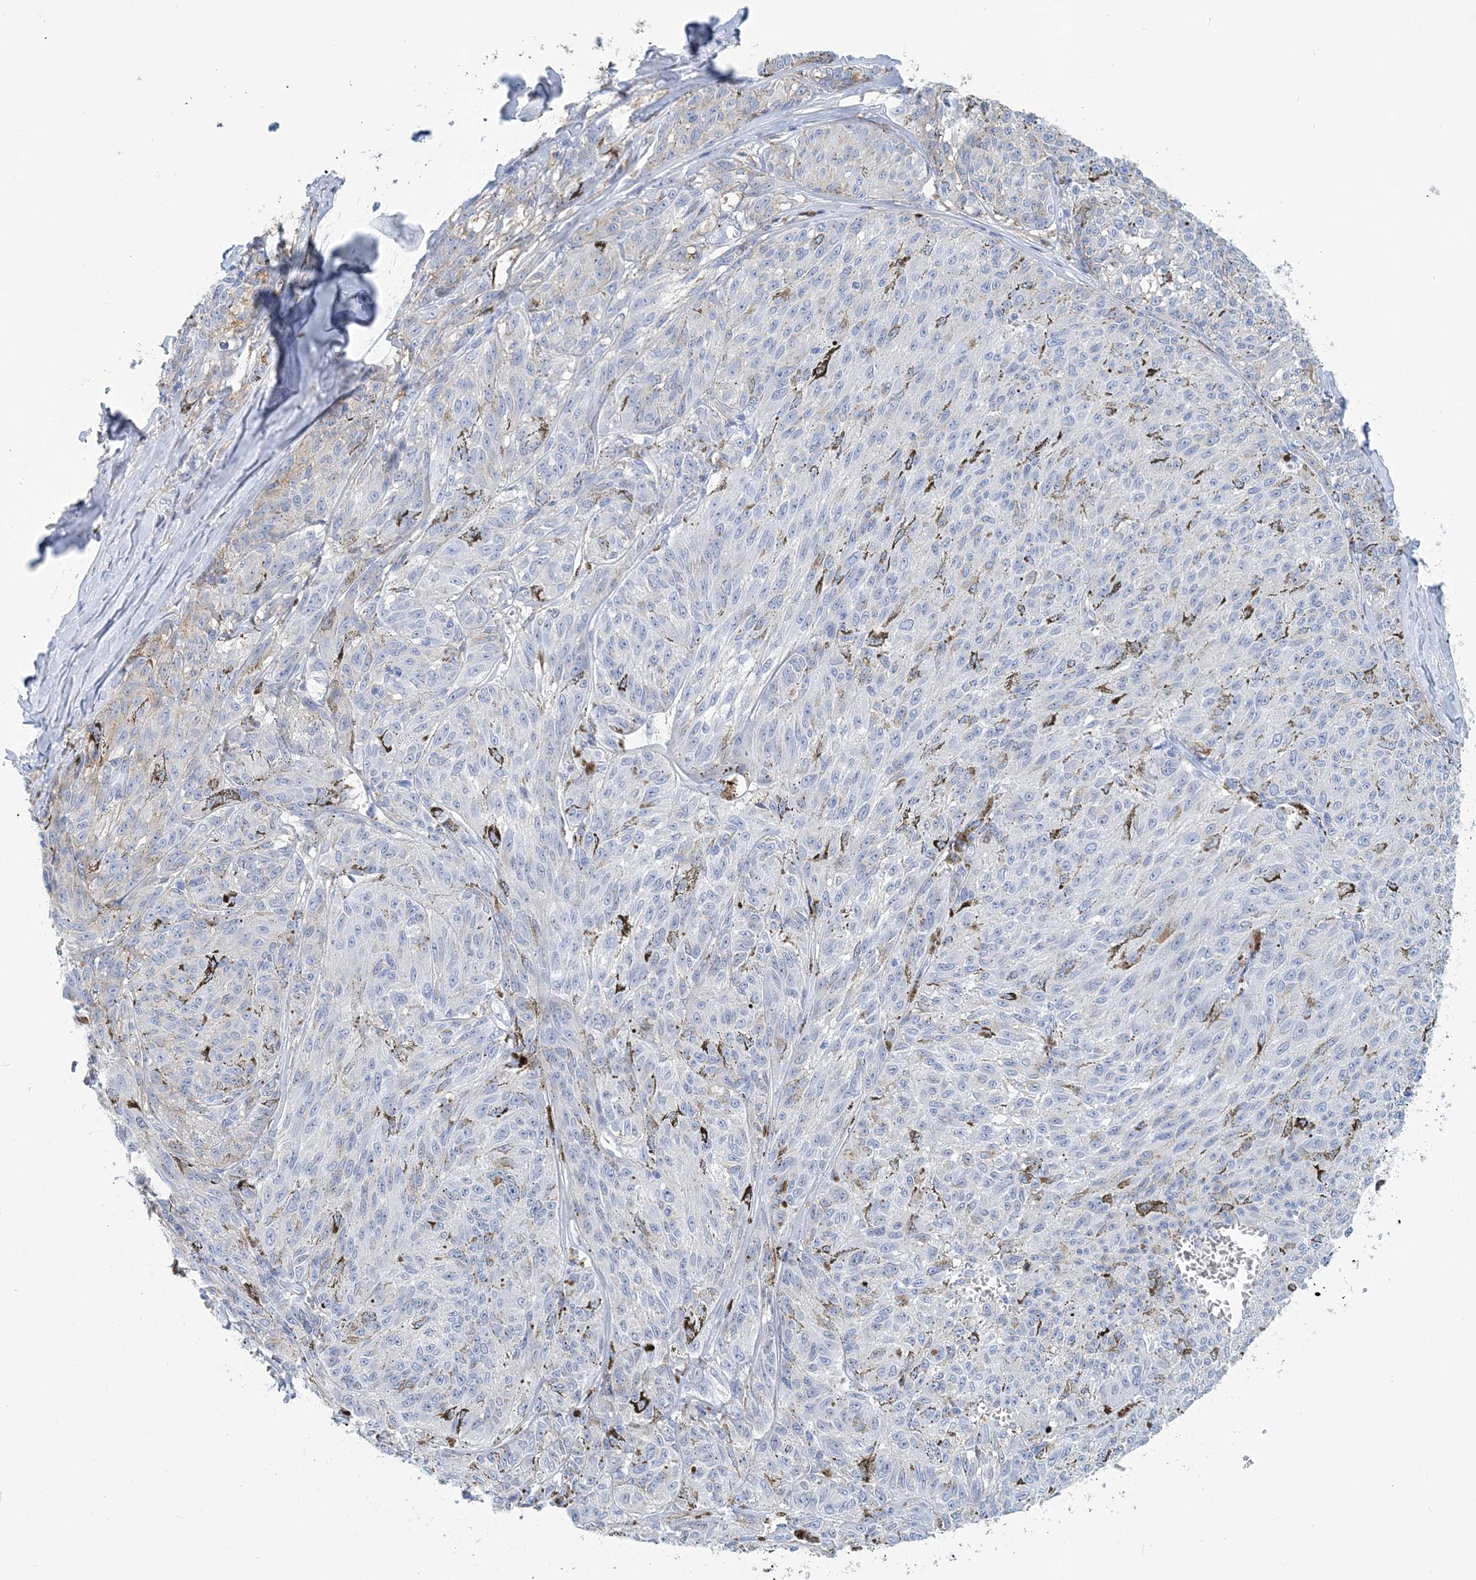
{"staining": {"intensity": "weak", "quantity": "<25%", "location": "cytoplasmic/membranous"}, "tissue": "melanoma", "cell_type": "Tumor cells", "image_type": "cancer", "snomed": [{"axis": "morphology", "description": "Malignant melanoma, NOS"}, {"axis": "topography", "description": "Skin"}], "caption": "Immunohistochemistry (IHC) histopathology image of neoplastic tissue: human malignant melanoma stained with DAB exhibits no significant protein positivity in tumor cells.", "gene": "NKX6-1", "patient": {"sex": "female", "age": 72}}